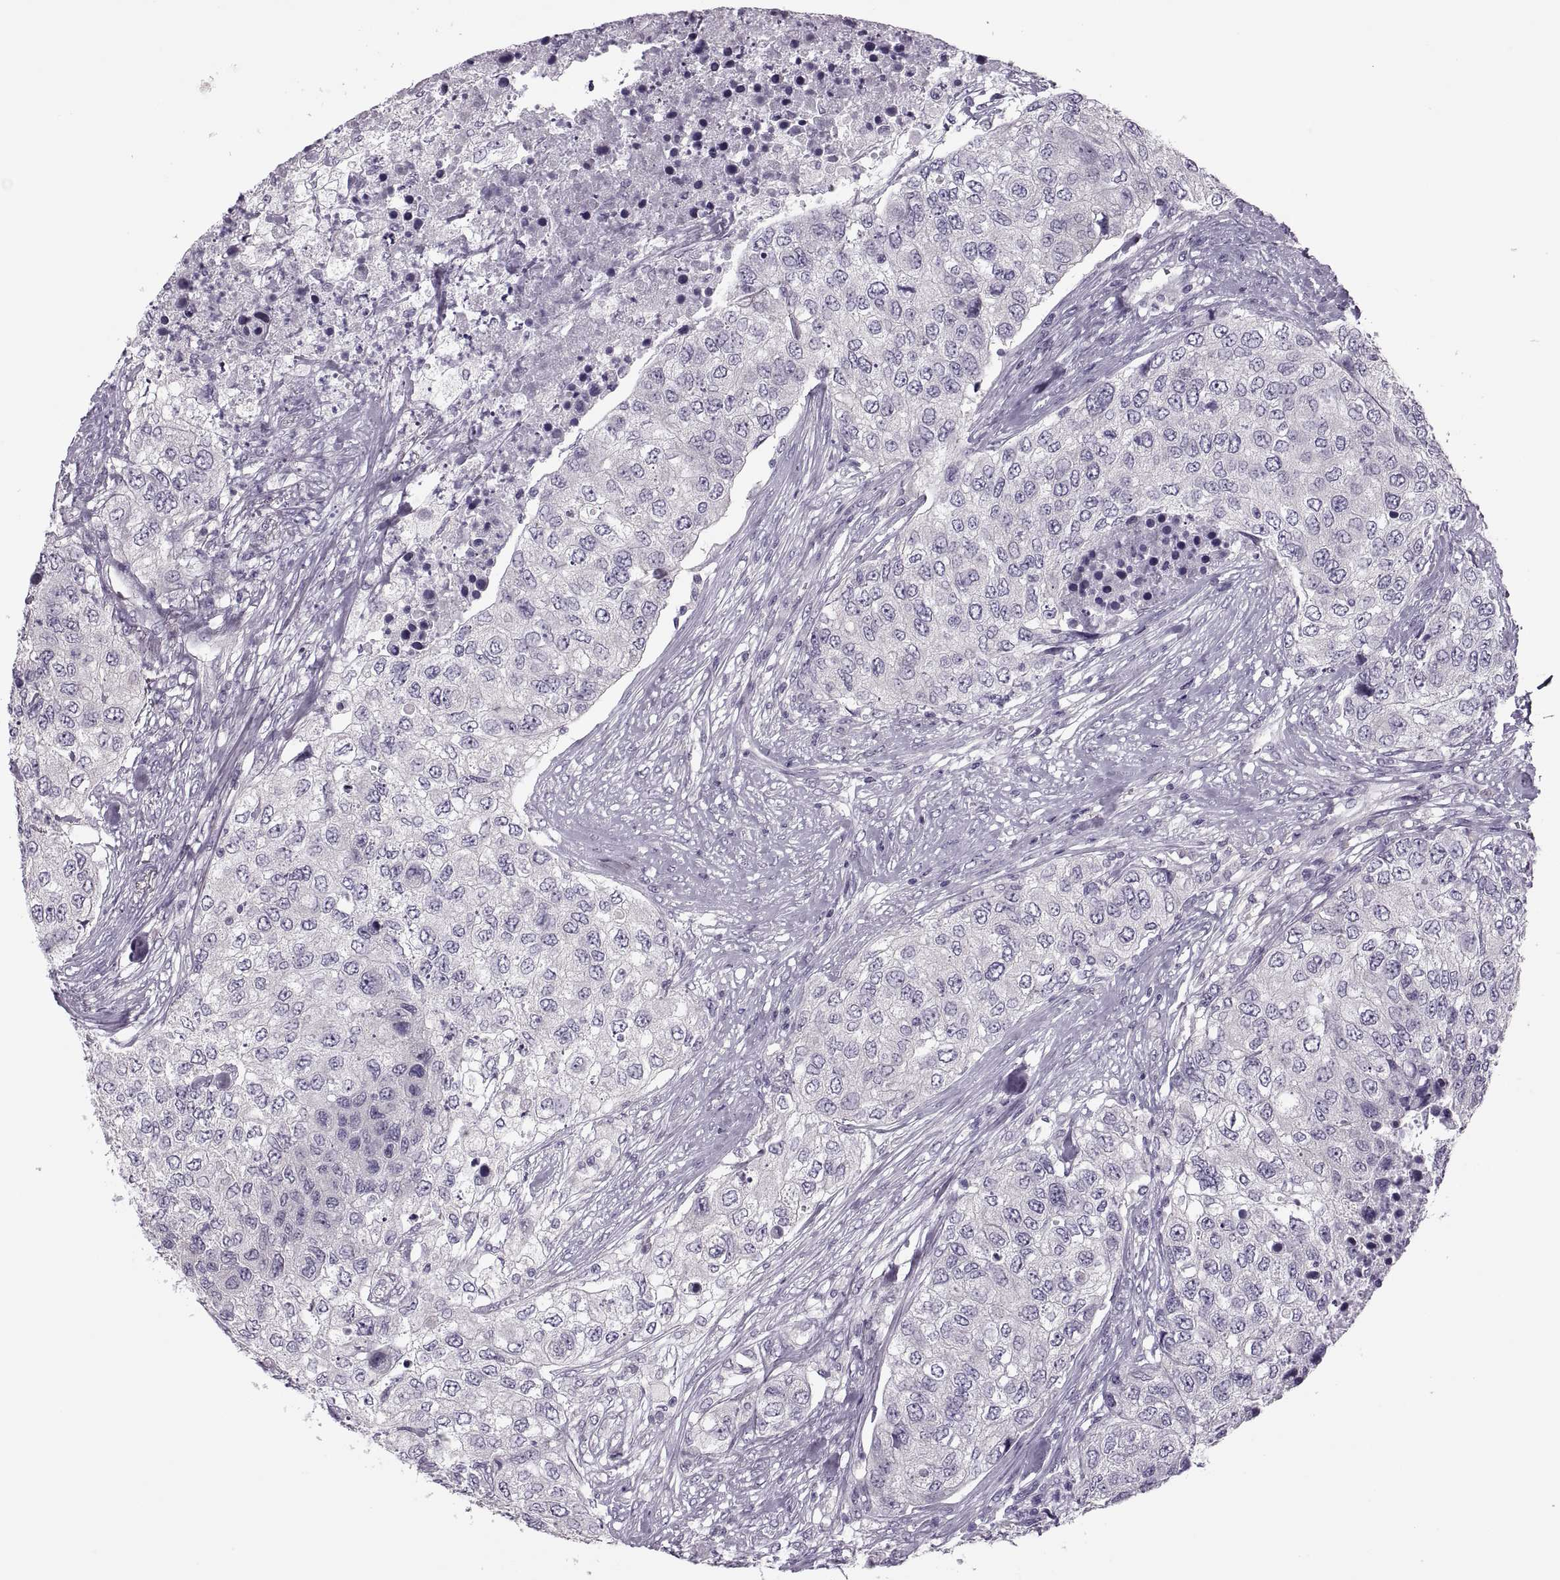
{"staining": {"intensity": "negative", "quantity": "none", "location": "none"}, "tissue": "urothelial cancer", "cell_type": "Tumor cells", "image_type": "cancer", "snomed": [{"axis": "morphology", "description": "Urothelial carcinoma, High grade"}, {"axis": "topography", "description": "Urinary bladder"}], "caption": "High magnification brightfield microscopy of urothelial cancer stained with DAB (3,3'-diaminobenzidine) (brown) and counterstained with hematoxylin (blue): tumor cells show no significant staining.", "gene": "PRSS54", "patient": {"sex": "female", "age": 78}}